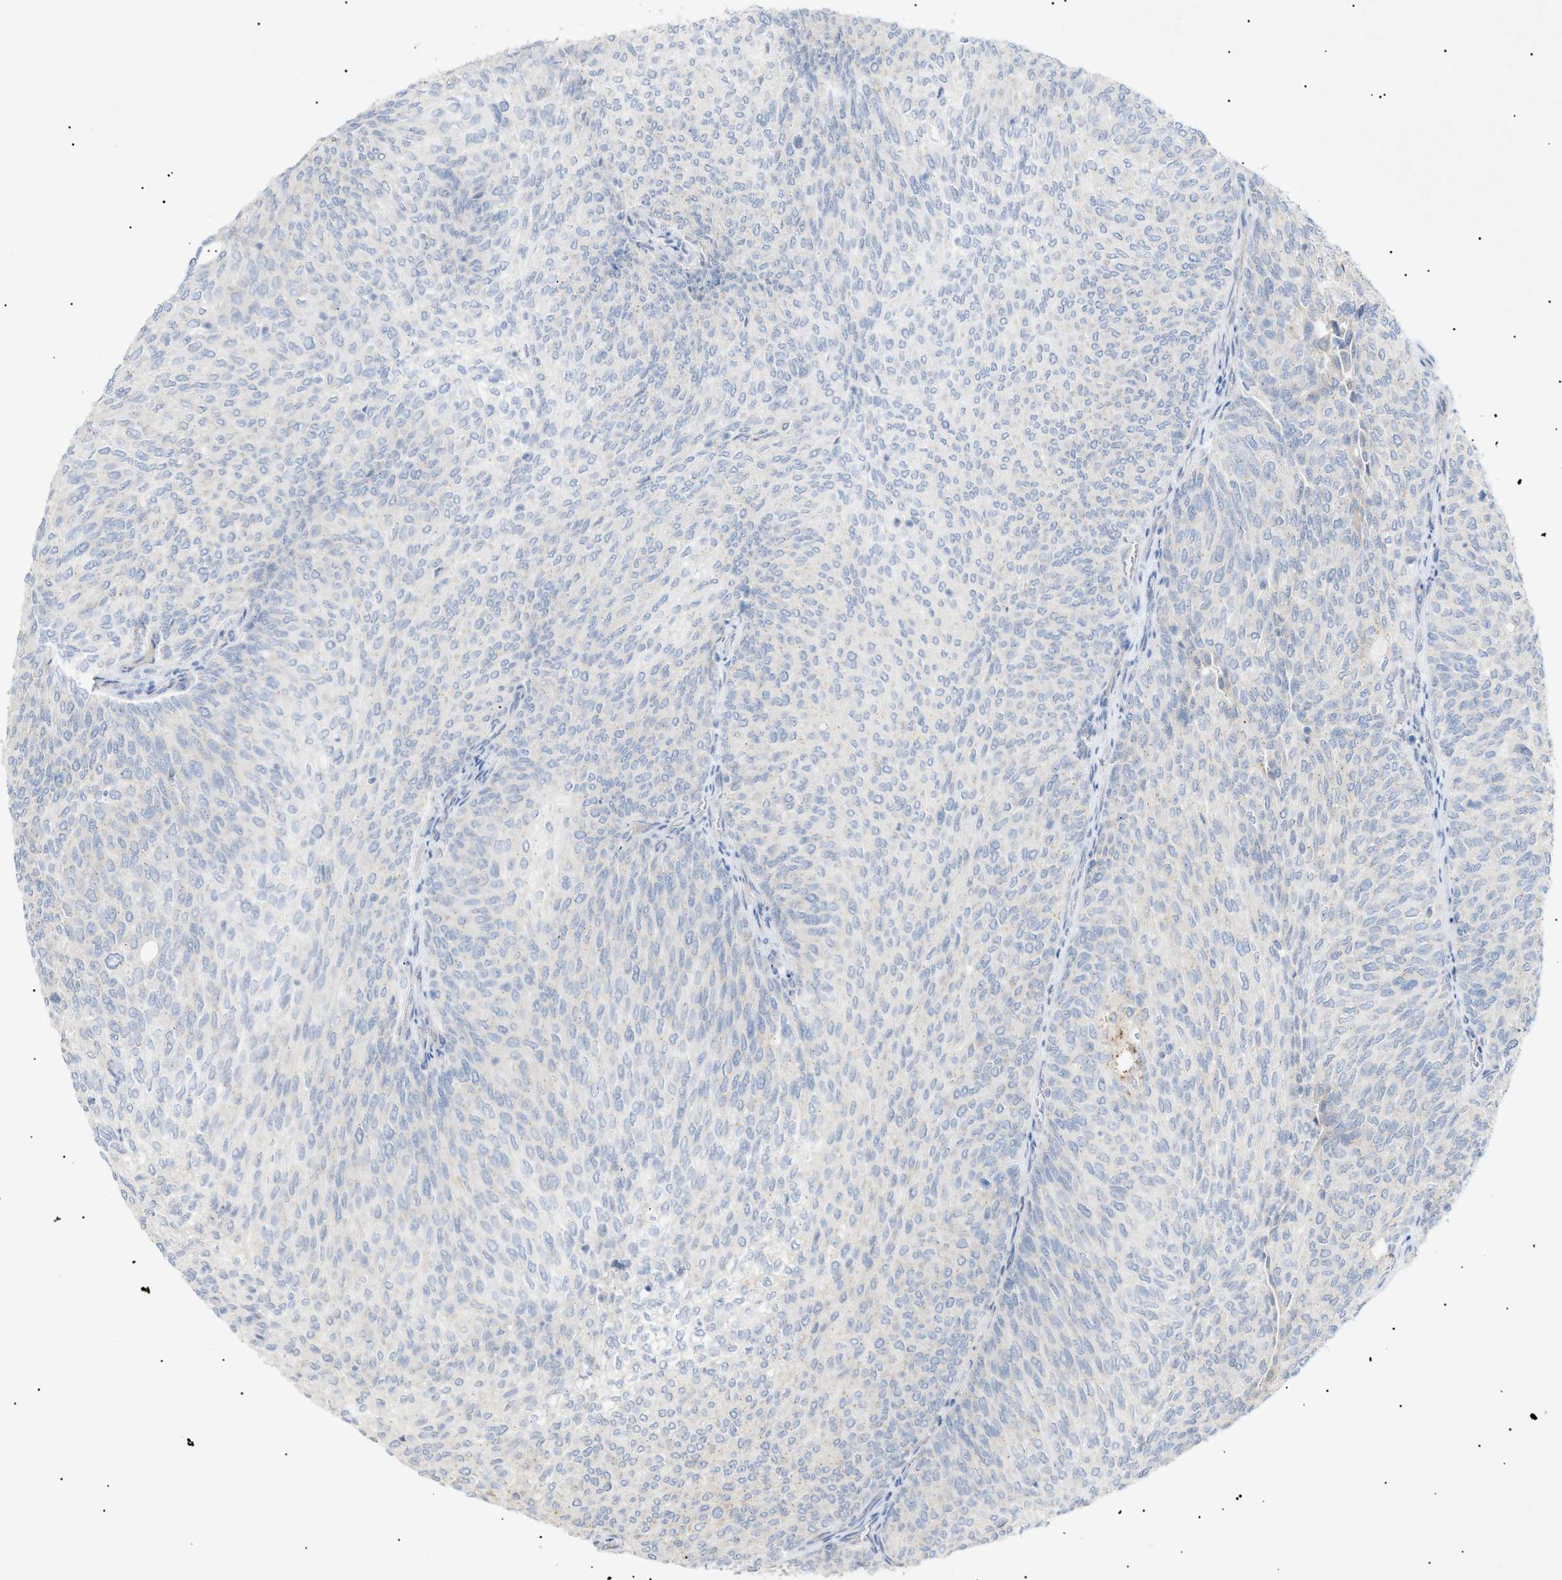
{"staining": {"intensity": "negative", "quantity": "none", "location": "none"}, "tissue": "urothelial cancer", "cell_type": "Tumor cells", "image_type": "cancer", "snomed": [{"axis": "morphology", "description": "Urothelial carcinoma, Low grade"}, {"axis": "topography", "description": "Urinary bladder"}], "caption": "Immunohistochemistry of urothelial cancer exhibits no expression in tumor cells.", "gene": "SLC25A31", "patient": {"sex": "female", "age": 79}}